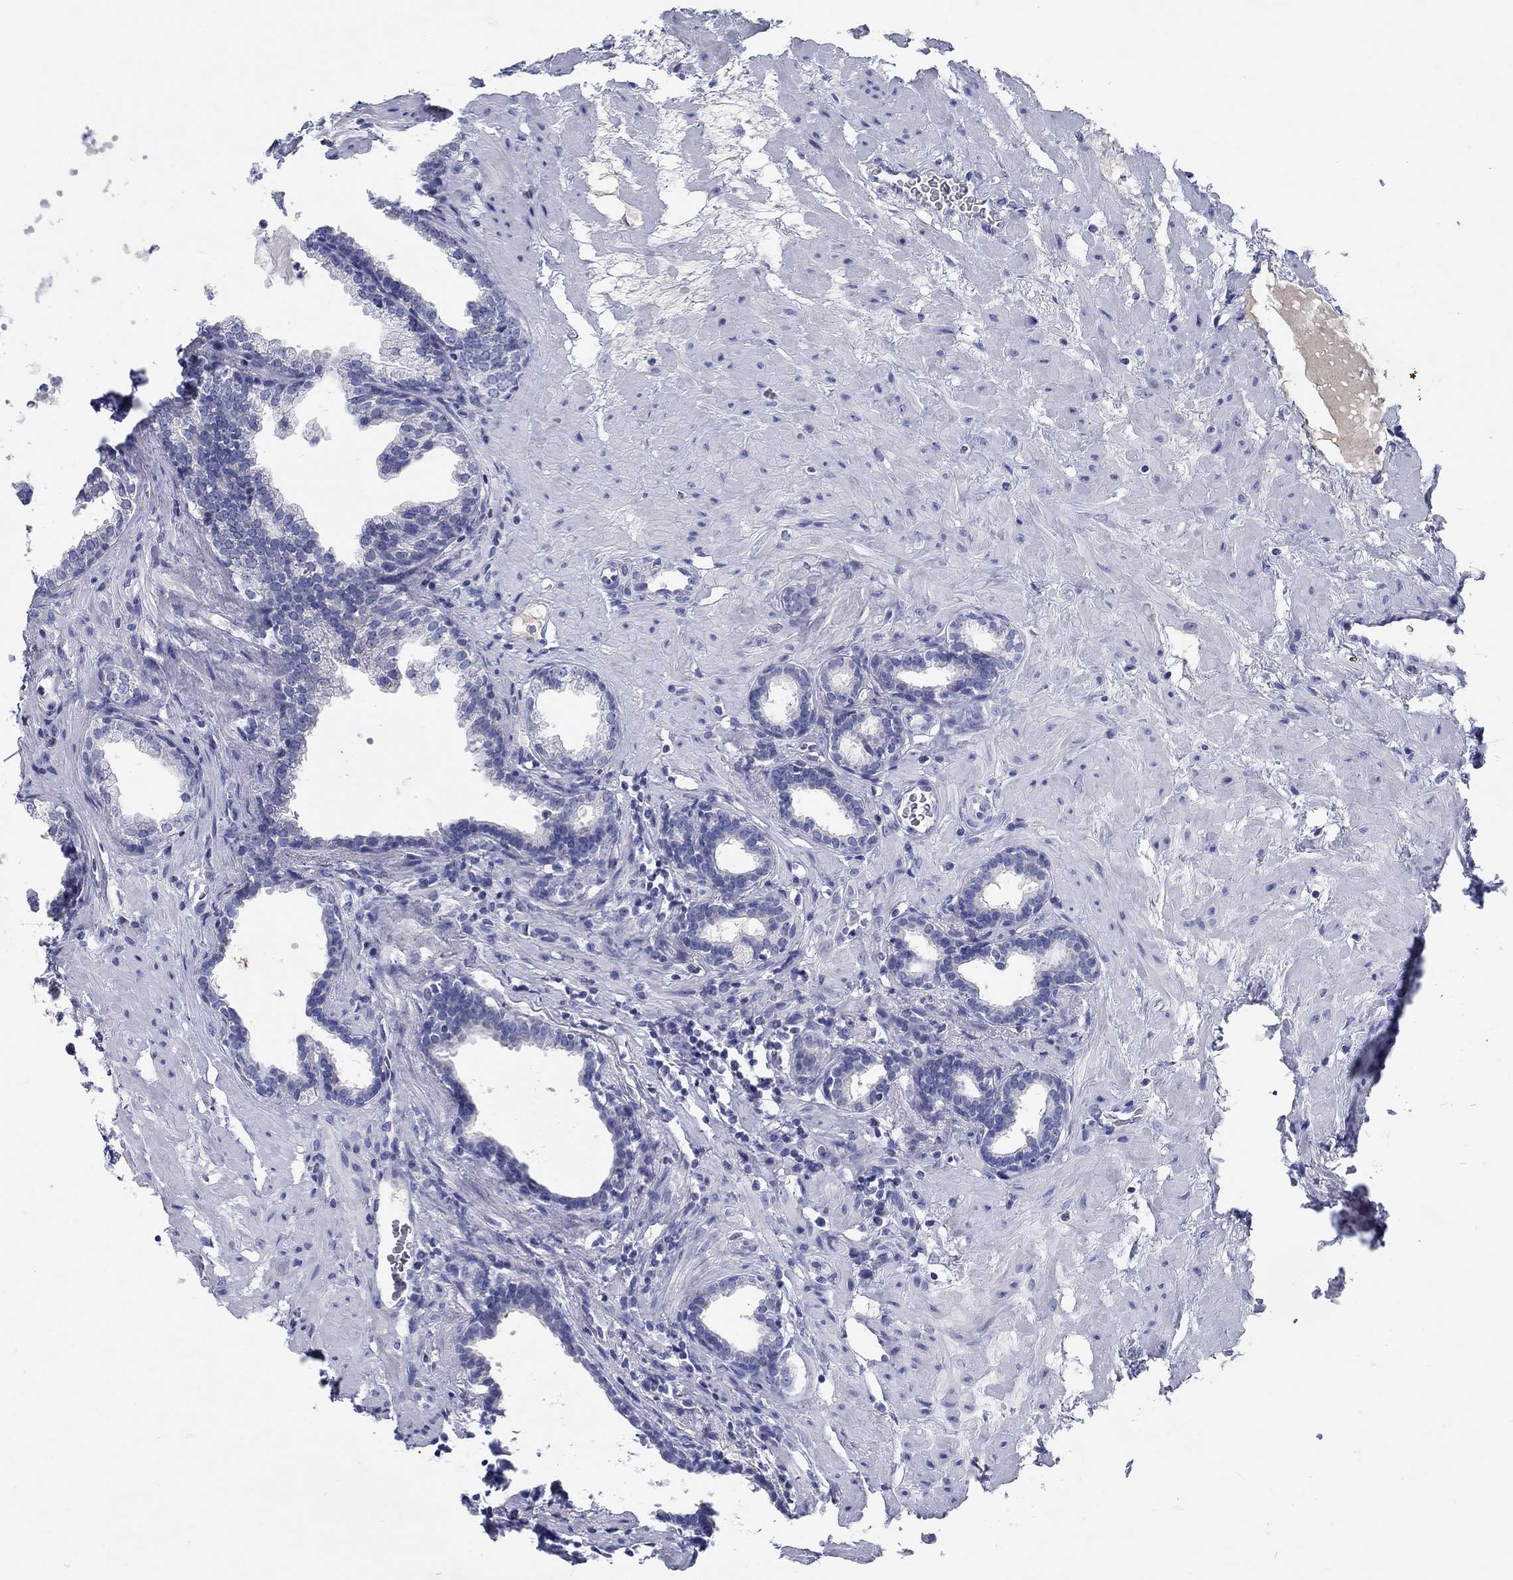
{"staining": {"intensity": "negative", "quantity": "none", "location": "none"}, "tissue": "prostate", "cell_type": "Glandular cells", "image_type": "normal", "snomed": [{"axis": "morphology", "description": "Normal tissue, NOS"}, {"axis": "topography", "description": "Prostate"}], "caption": "Prostate was stained to show a protein in brown. There is no significant positivity in glandular cells. (Brightfield microscopy of DAB IHC at high magnification).", "gene": "CRYGA", "patient": {"sex": "male", "age": 37}}